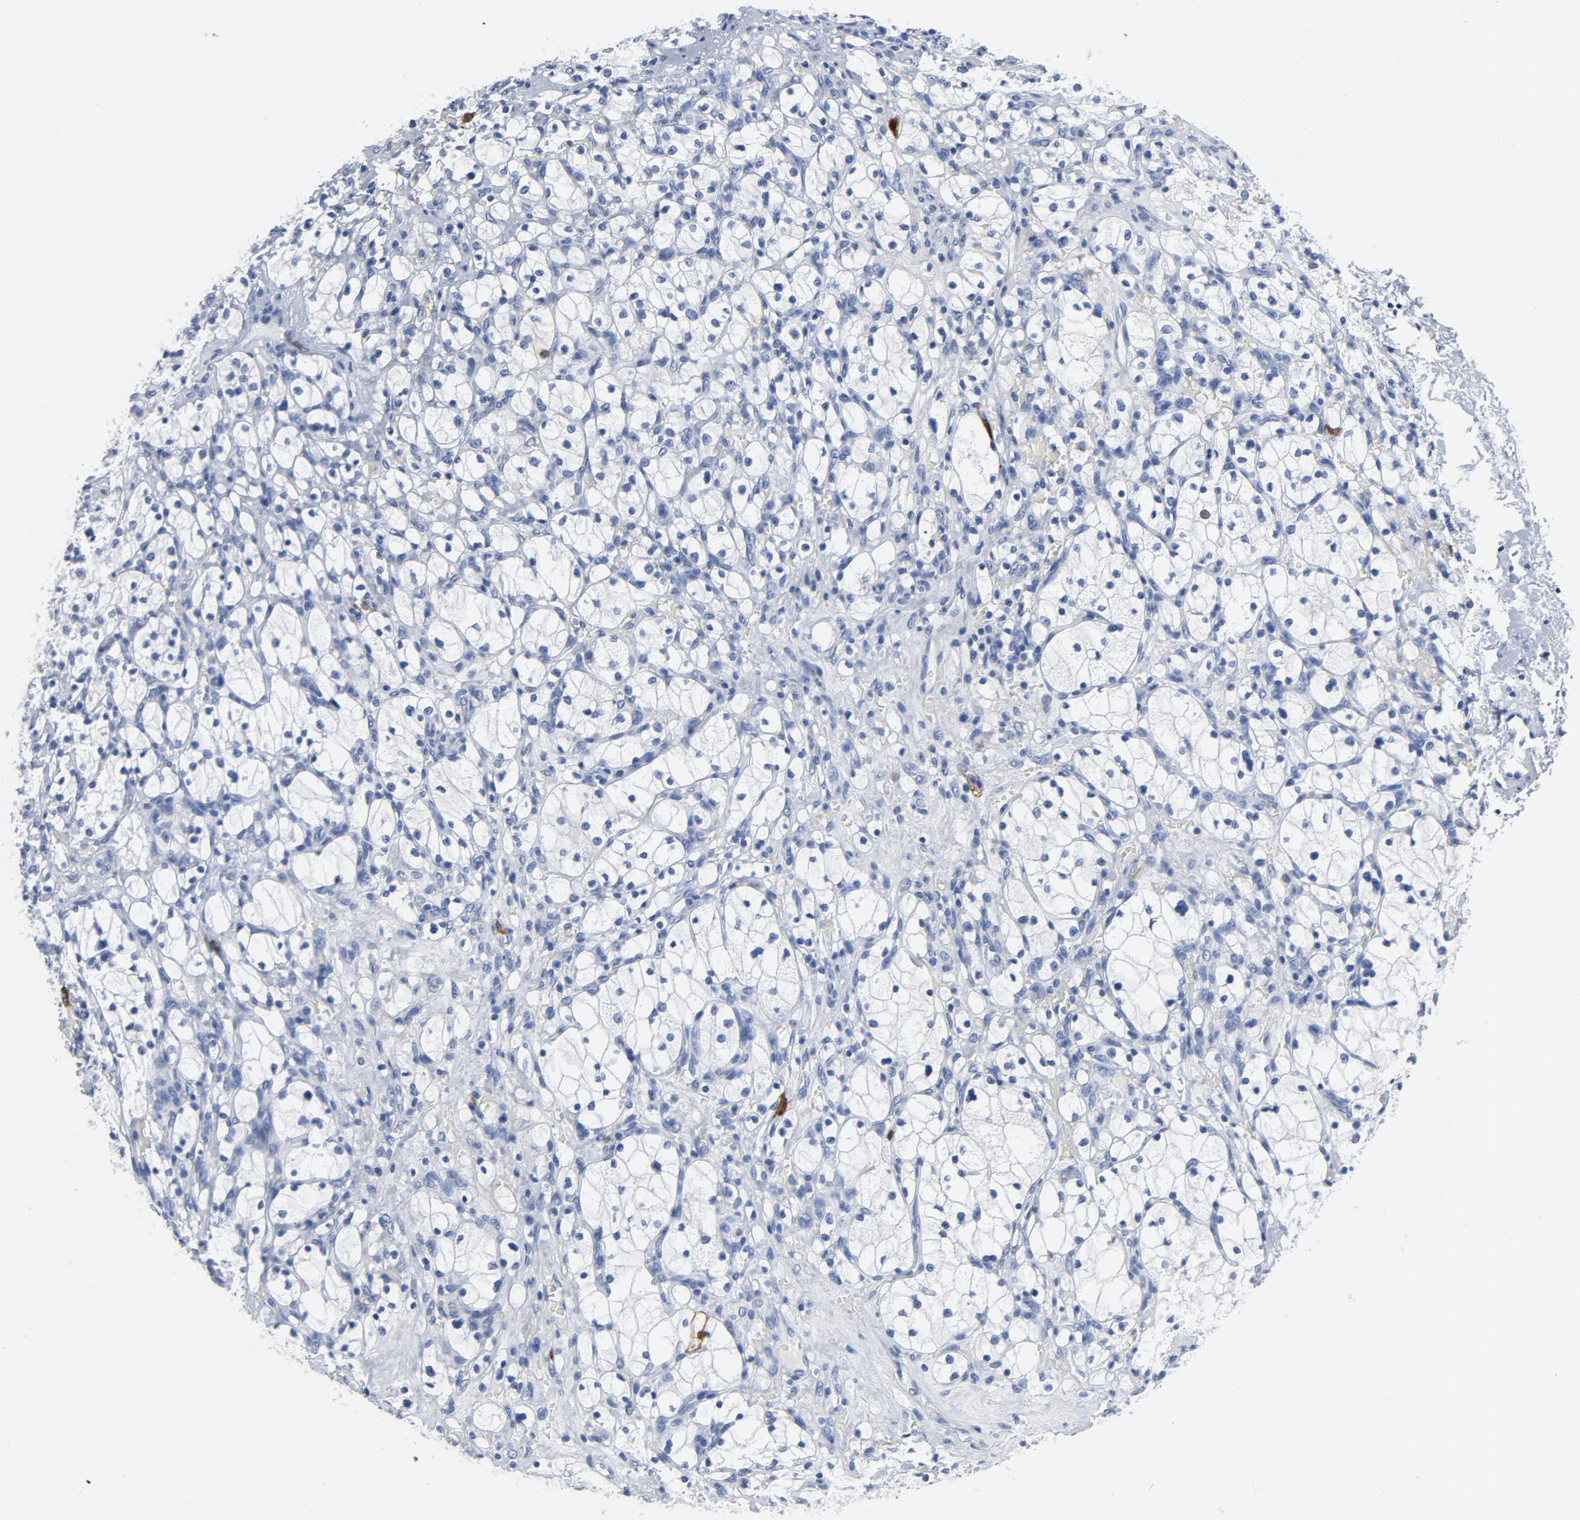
{"staining": {"intensity": "strong", "quantity": "<25%", "location": "nuclear"}, "tissue": "renal cancer", "cell_type": "Tumor cells", "image_type": "cancer", "snomed": [{"axis": "morphology", "description": "Adenocarcinoma, NOS"}, {"axis": "topography", "description": "Kidney"}], "caption": "Strong nuclear expression is present in about <25% of tumor cells in renal adenocarcinoma.", "gene": "CDC20", "patient": {"sex": "female", "age": 83}}